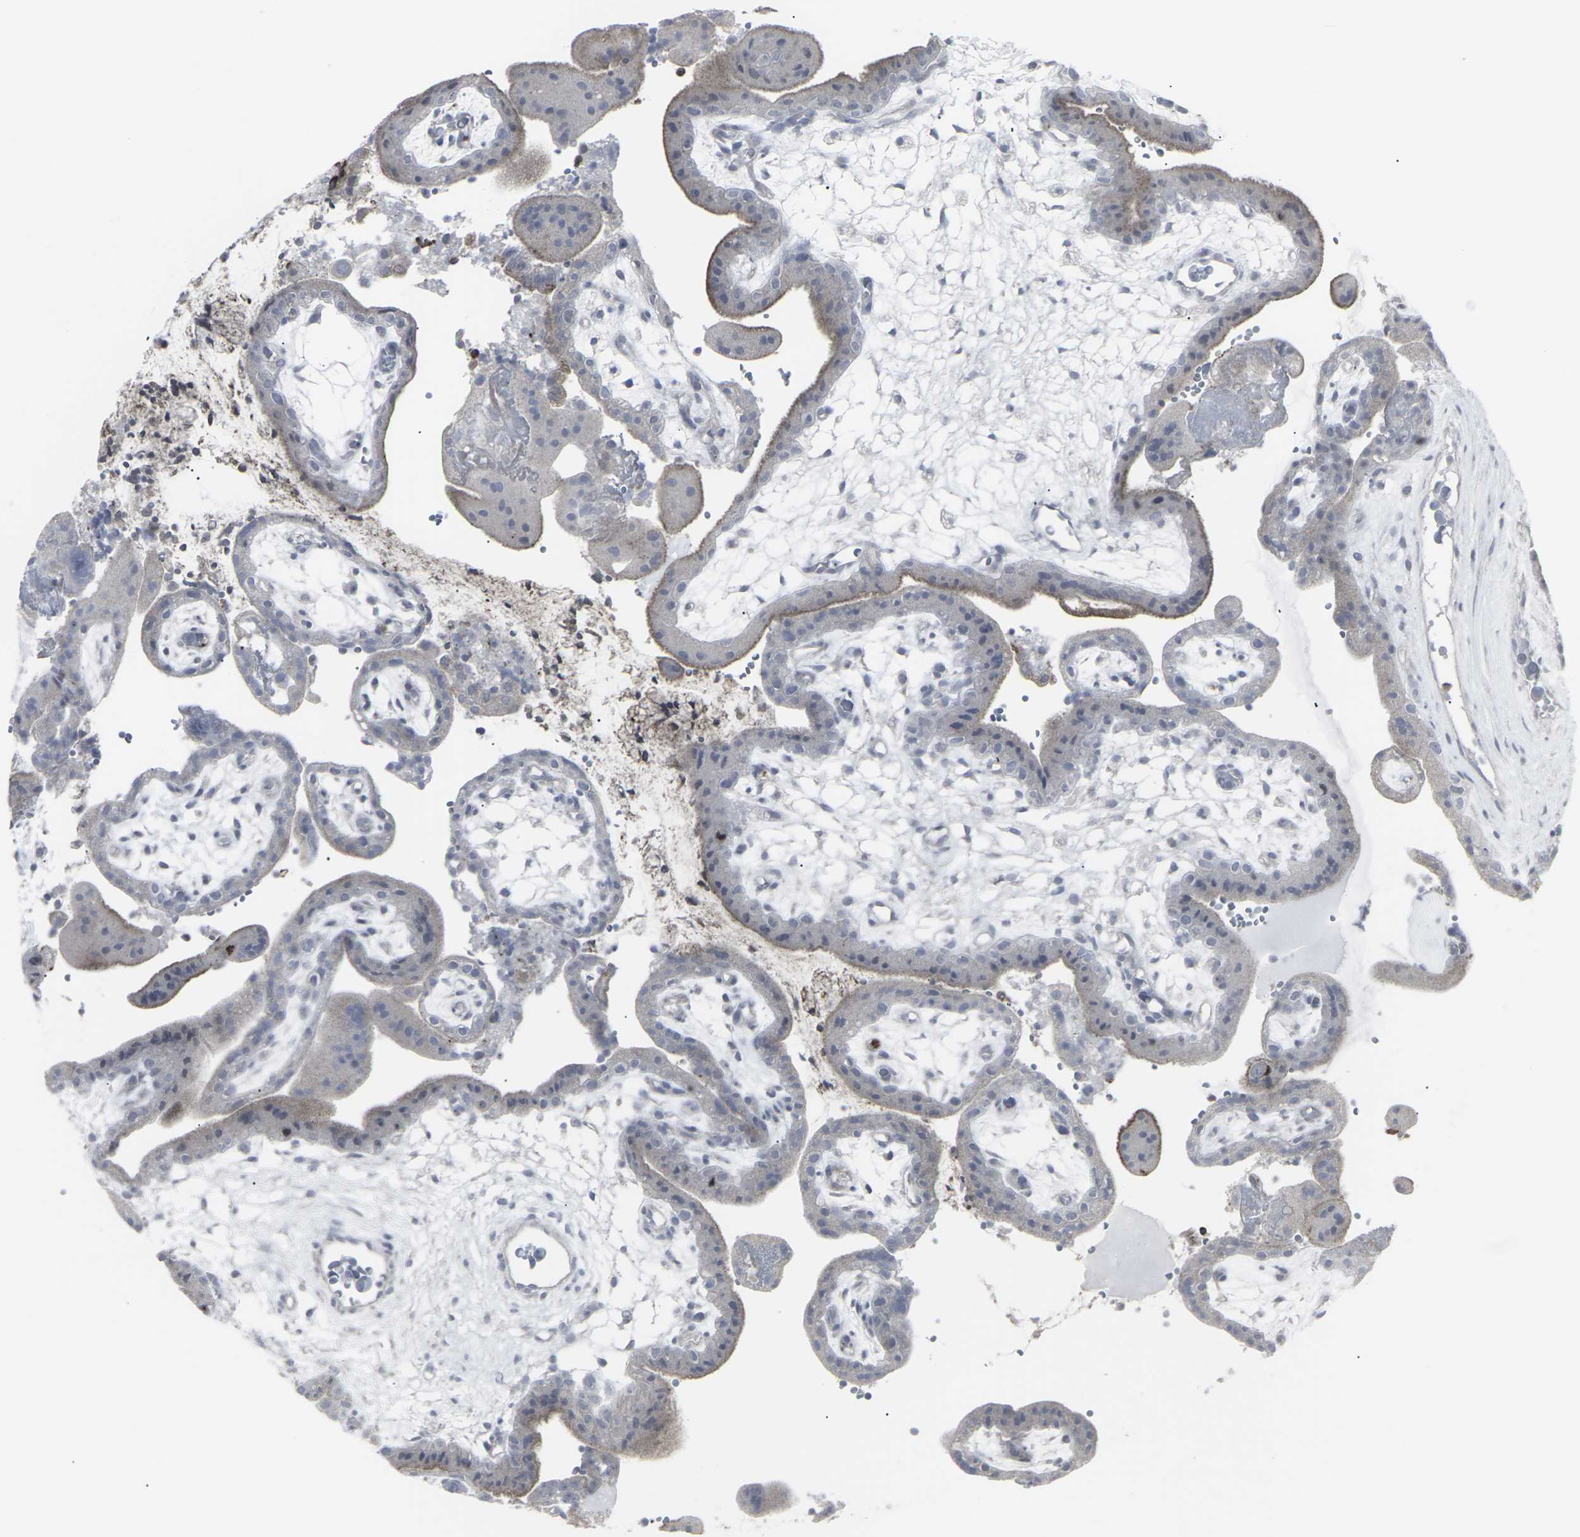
{"staining": {"intensity": "moderate", "quantity": "<25%", "location": "cytoplasmic/membranous"}, "tissue": "placenta", "cell_type": "Trophoblastic cells", "image_type": "normal", "snomed": [{"axis": "morphology", "description": "Normal tissue, NOS"}, {"axis": "topography", "description": "Placenta"}], "caption": "A brown stain labels moderate cytoplasmic/membranous positivity of a protein in trophoblastic cells of unremarkable human placenta. (DAB (3,3'-diaminobenzidine) IHC with brightfield microscopy, high magnification).", "gene": "APOBEC2", "patient": {"sex": "female", "age": 18}}